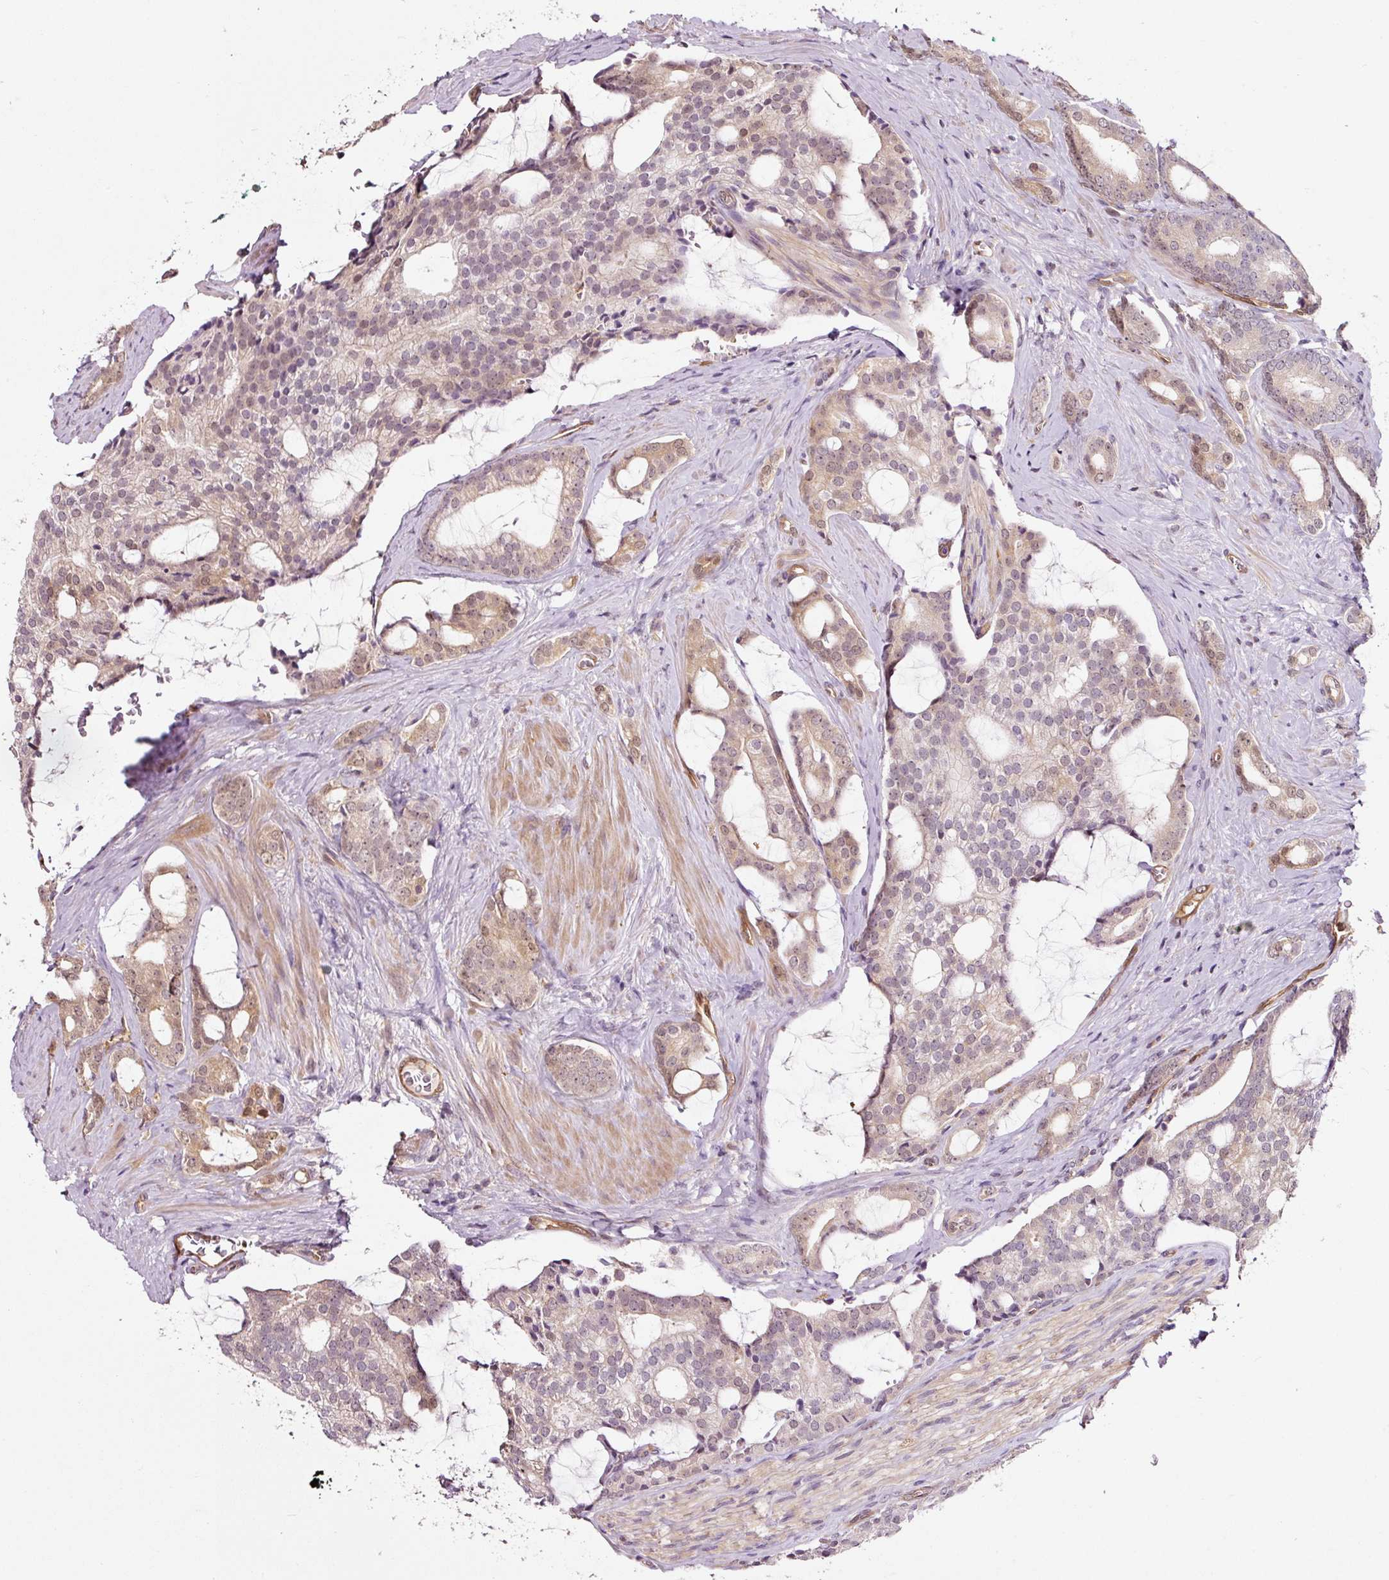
{"staining": {"intensity": "moderate", "quantity": "<25%", "location": "nuclear"}, "tissue": "prostate cancer", "cell_type": "Tumor cells", "image_type": "cancer", "snomed": [{"axis": "morphology", "description": "Adenocarcinoma, High grade"}, {"axis": "topography", "description": "Prostate"}], "caption": "A low amount of moderate nuclear positivity is seen in approximately <25% of tumor cells in prostate high-grade adenocarcinoma tissue.", "gene": "FBXL14", "patient": {"sex": "male", "age": 63}}